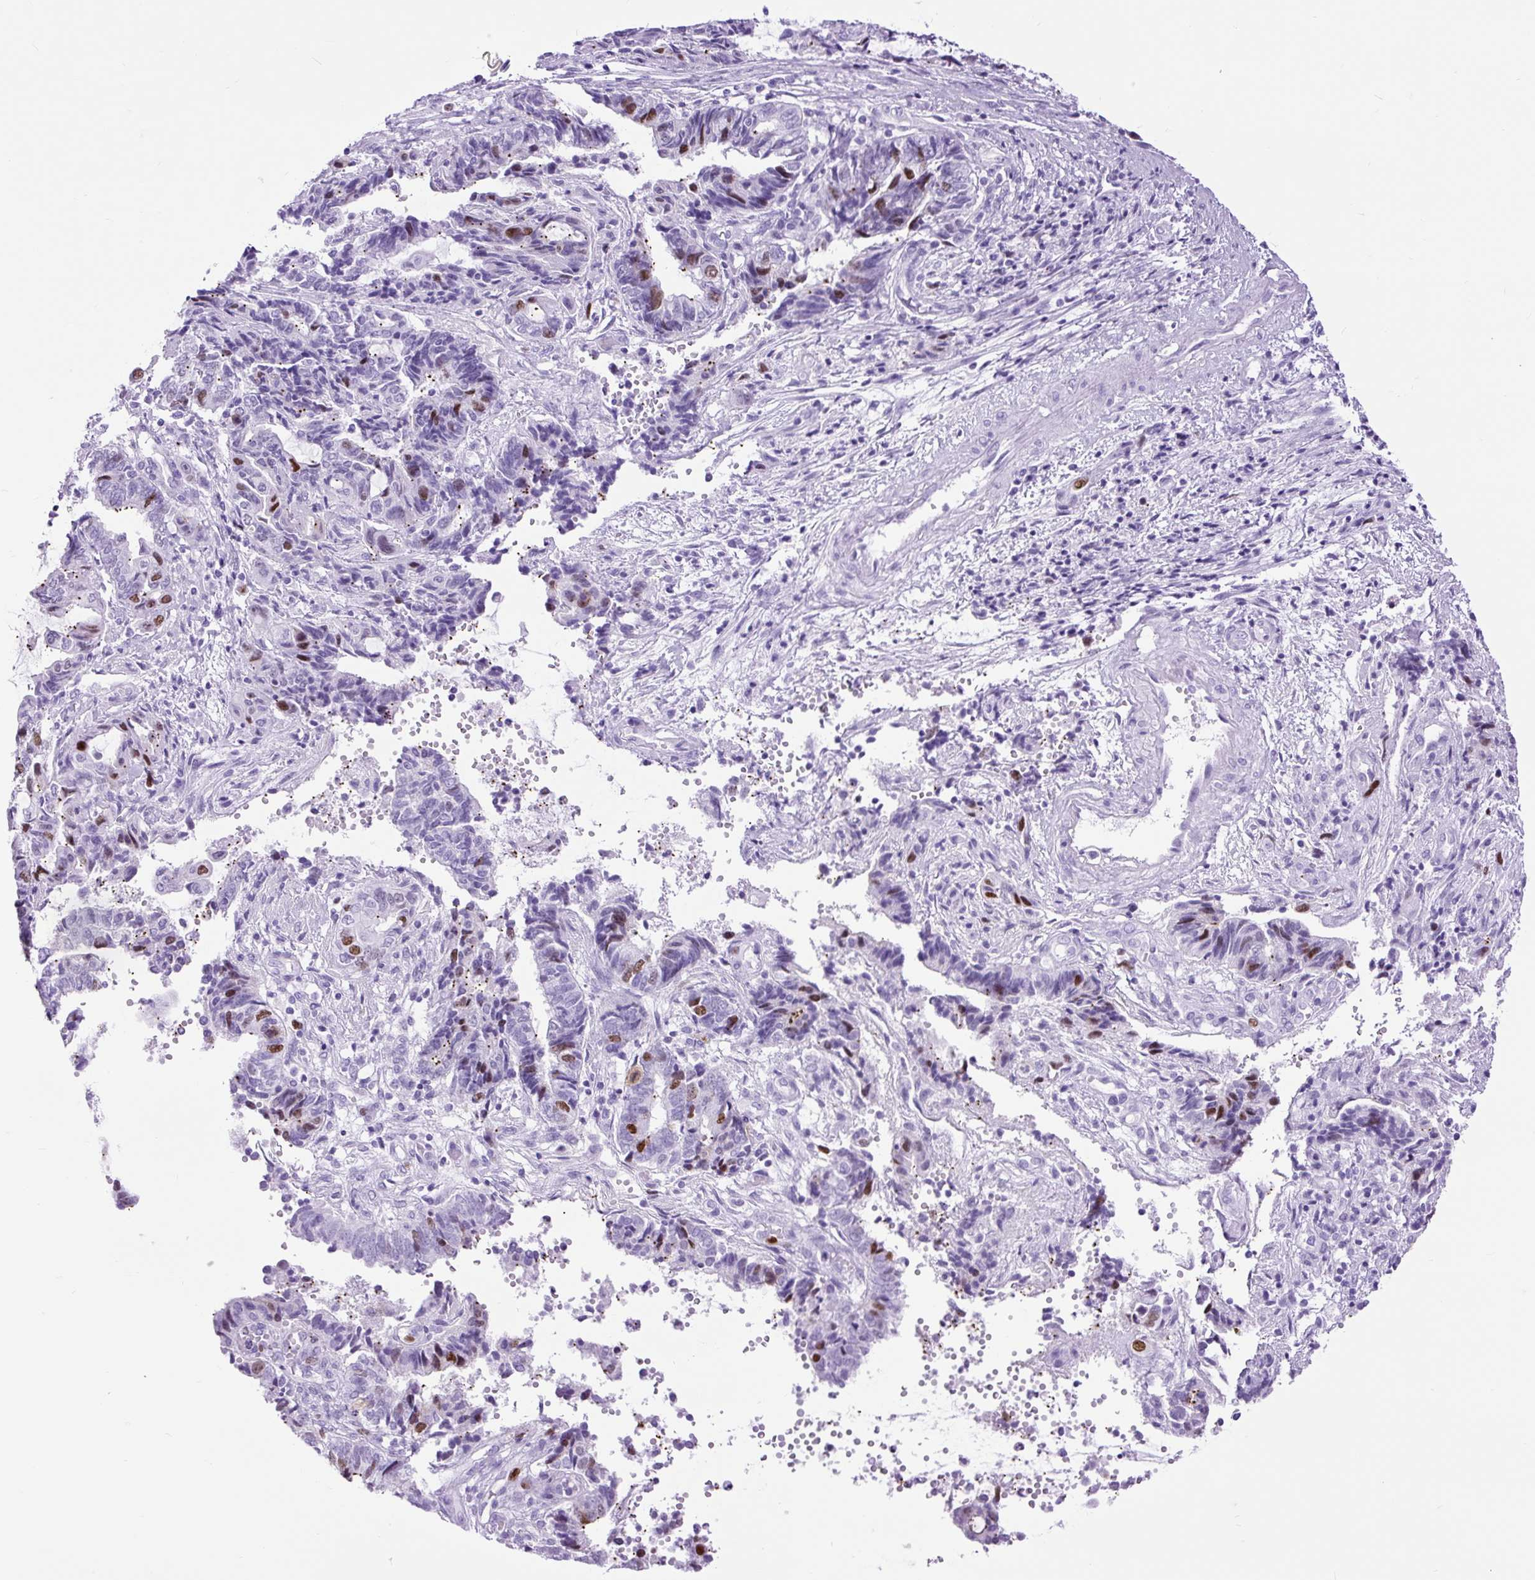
{"staining": {"intensity": "strong", "quantity": "<25%", "location": "nuclear"}, "tissue": "endometrial cancer", "cell_type": "Tumor cells", "image_type": "cancer", "snomed": [{"axis": "morphology", "description": "Adenocarcinoma, NOS"}, {"axis": "topography", "description": "Uterus"}, {"axis": "topography", "description": "Endometrium"}], "caption": "Approximately <25% of tumor cells in endometrial adenocarcinoma show strong nuclear protein staining as visualized by brown immunohistochemical staining.", "gene": "RACGAP1", "patient": {"sex": "female", "age": 70}}